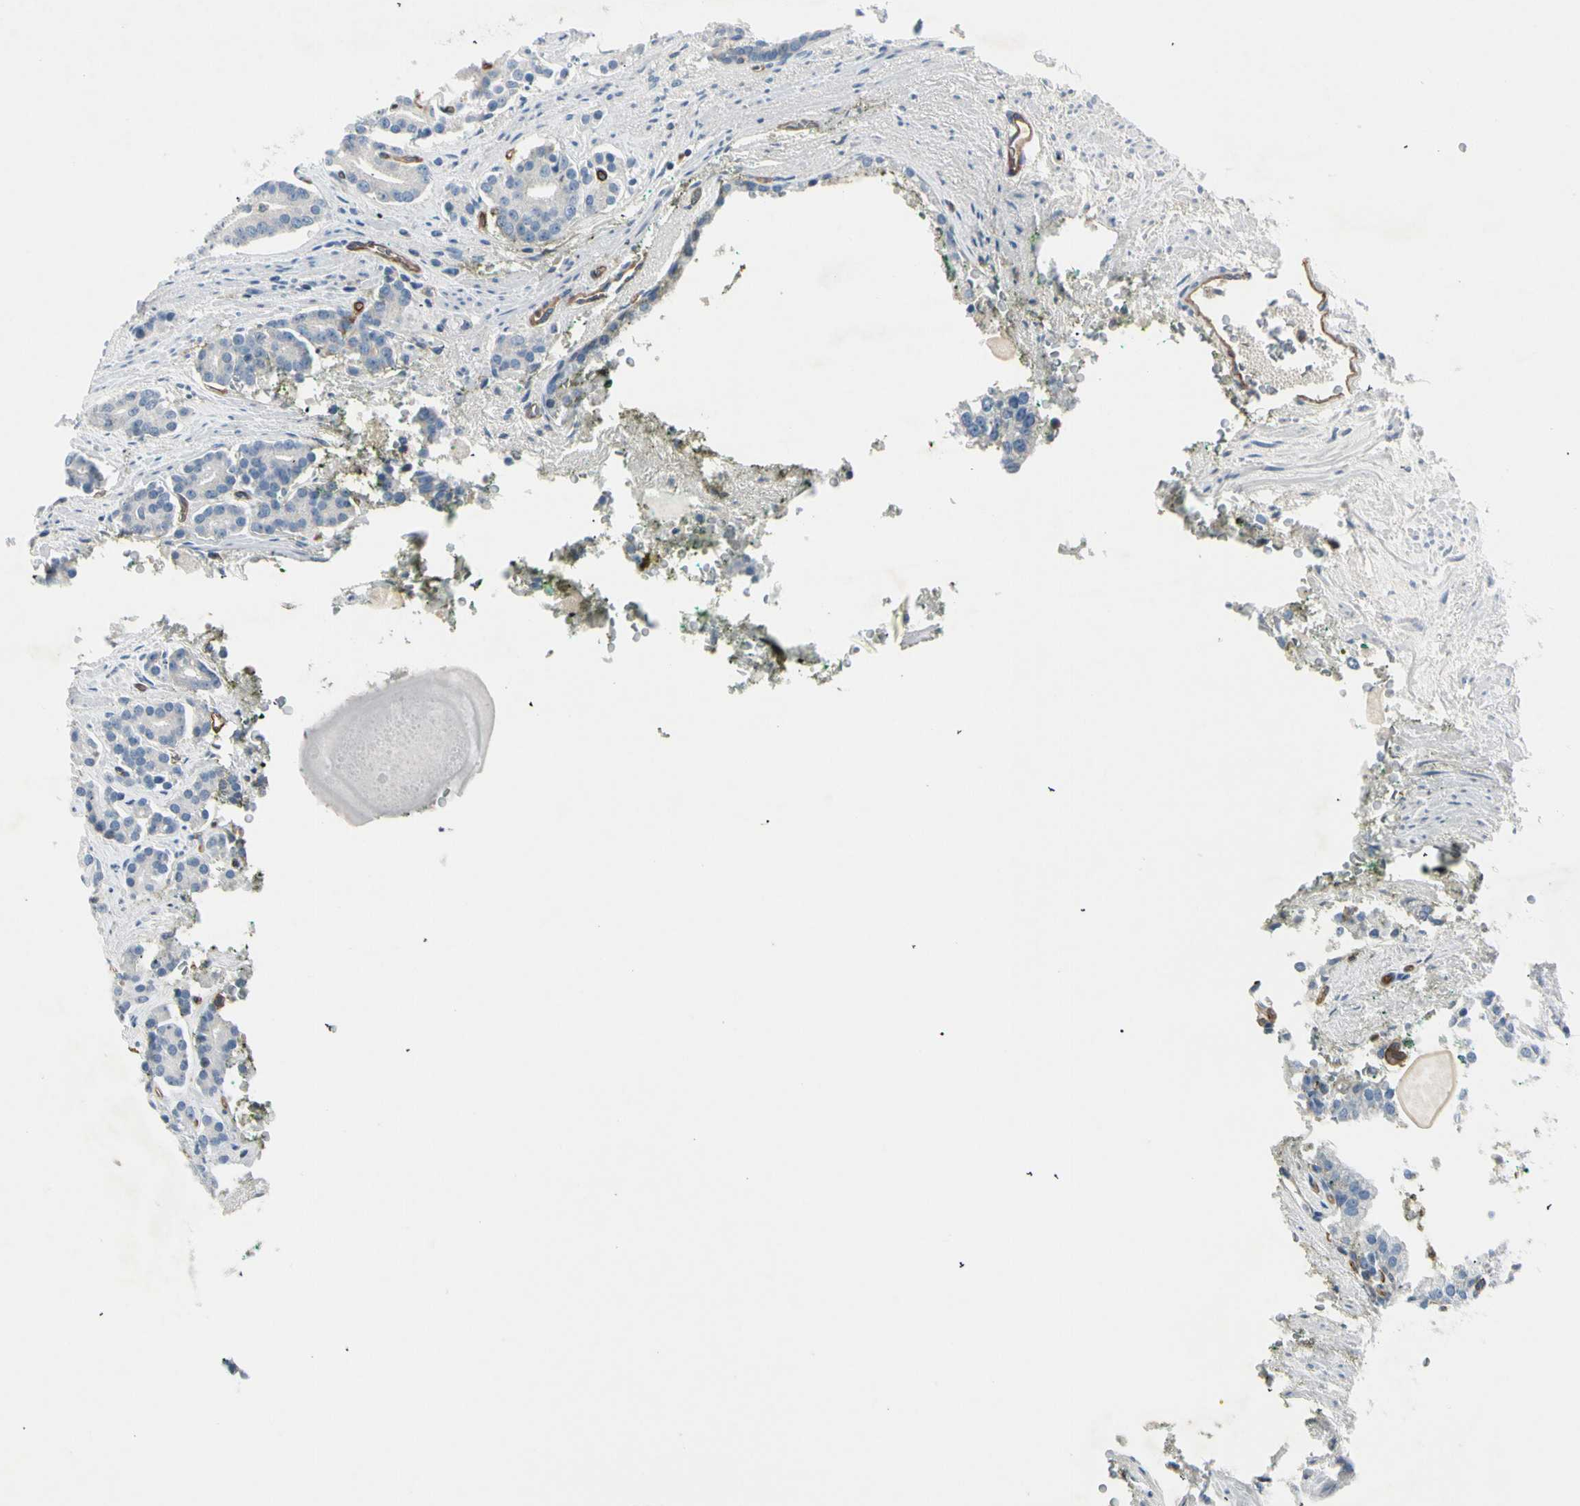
{"staining": {"intensity": "negative", "quantity": "none", "location": "none"}, "tissue": "prostate cancer", "cell_type": "Tumor cells", "image_type": "cancer", "snomed": [{"axis": "morphology", "description": "Adenocarcinoma, Low grade"}, {"axis": "topography", "description": "Prostate"}], "caption": "The micrograph exhibits no significant expression in tumor cells of prostate cancer.", "gene": "CD93", "patient": {"sex": "male", "age": 63}}